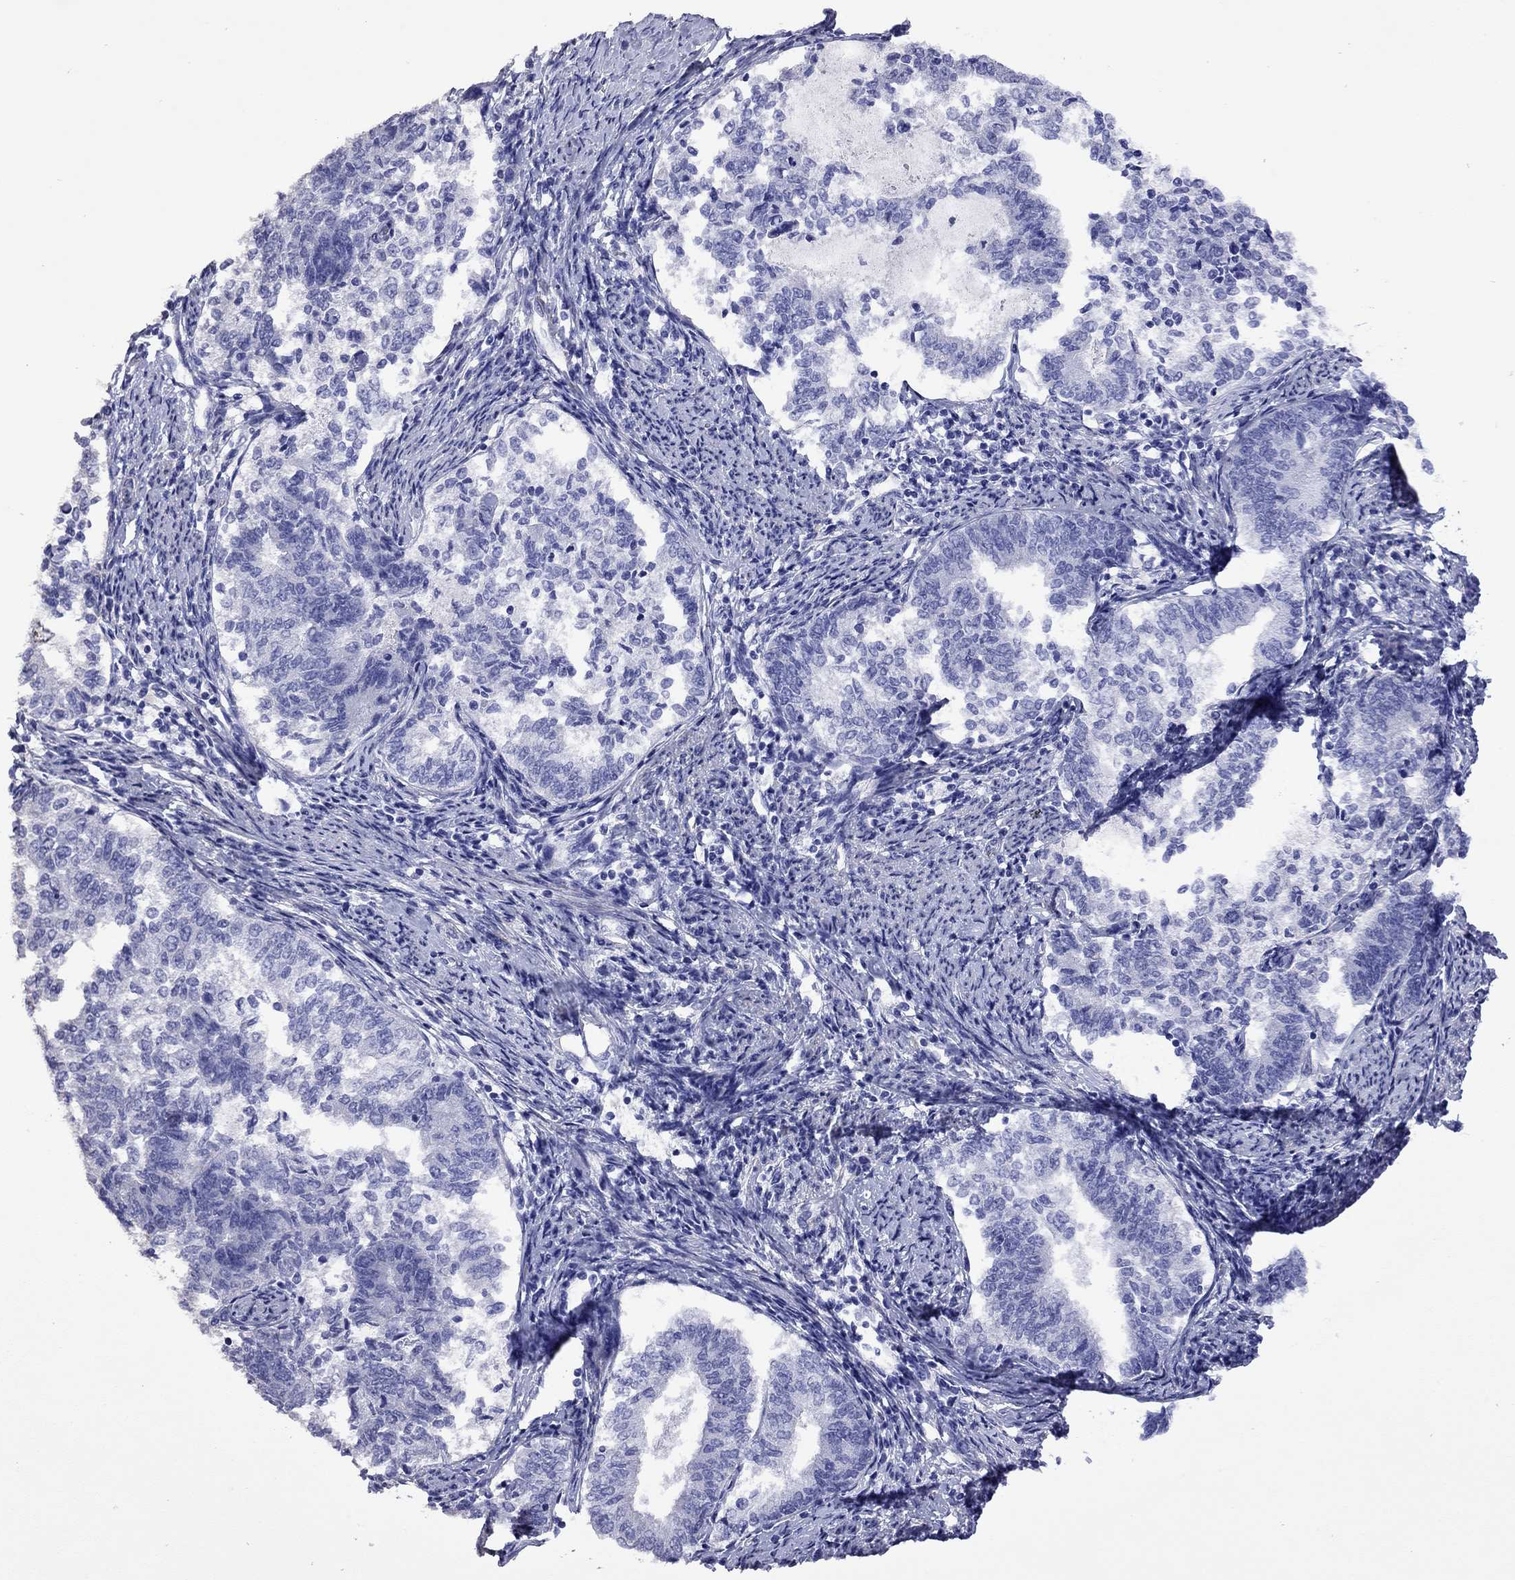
{"staining": {"intensity": "negative", "quantity": "none", "location": "none"}, "tissue": "endometrial cancer", "cell_type": "Tumor cells", "image_type": "cancer", "snomed": [{"axis": "morphology", "description": "Adenocarcinoma, NOS"}, {"axis": "topography", "description": "Endometrium"}], "caption": "This is an immunohistochemistry image of human endometrial adenocarcinoma. There is no positivity in tumor cells.", "gene": "KIAA2012", "patient": {"sex": "female", "age": 65}}